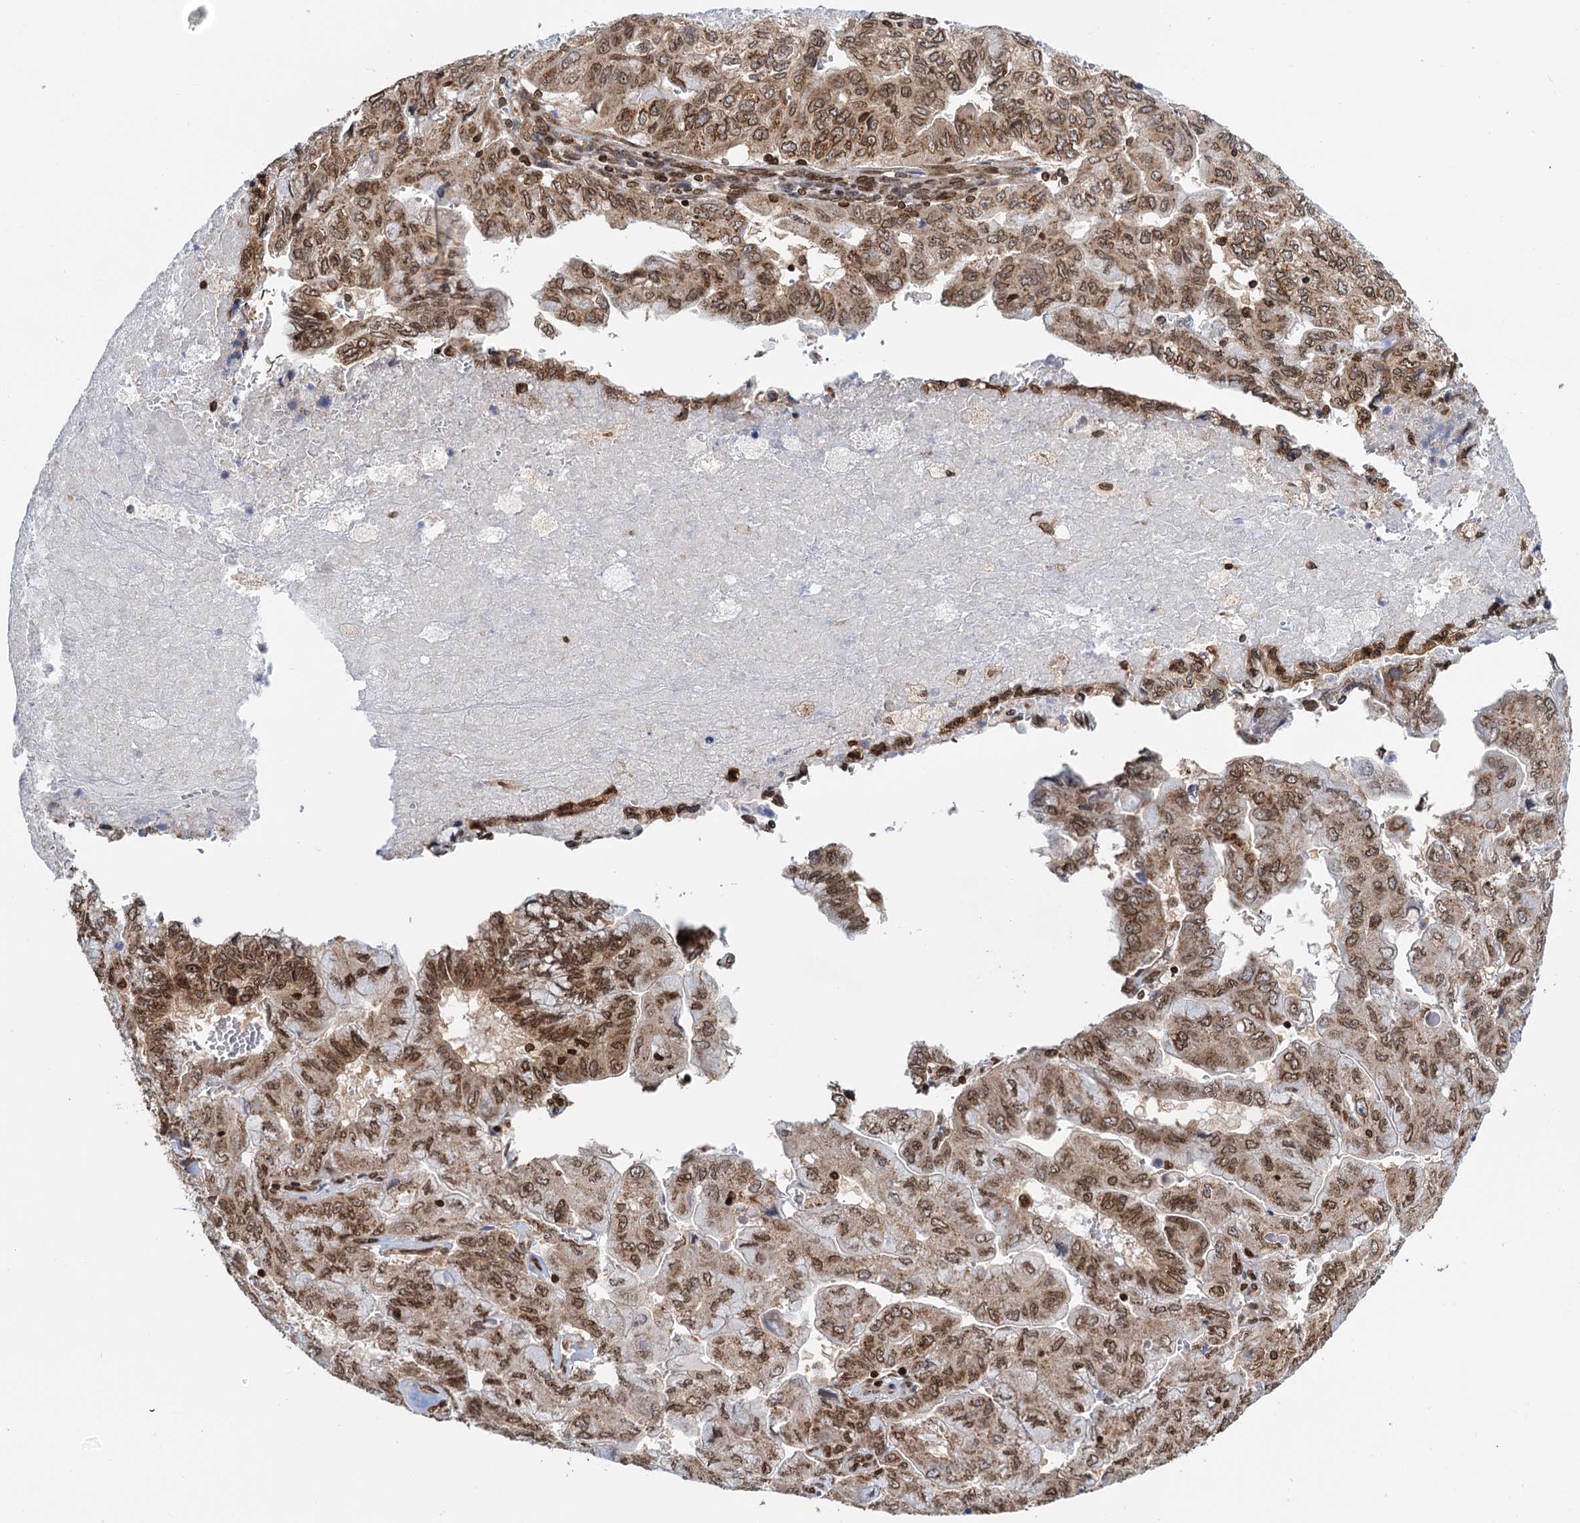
{"staining": {"intensity": "moderate", "quantity": ">75%", "location": "cytoplasmic/membranous,nuclear"}, "tissue": "pancreatic cancer", "cell_type": "Tumor cells", "image_type": "cancer", "snomed": [{"axis": "morphology", "description": "Adenocarcinoma, NOS"}, {"axis": "topography", "description": "Pancreas"}], "caption": "This photomicrograph reveals immunohistochemistry staining of adenocarcinoma (pancreatic), with medium moderate cytoplasmic/membranous and nuclear expression in approximately >75% of tumor cells.", "gene": "ZC3H13", "patient": {"sex": "male", "age": 51}}